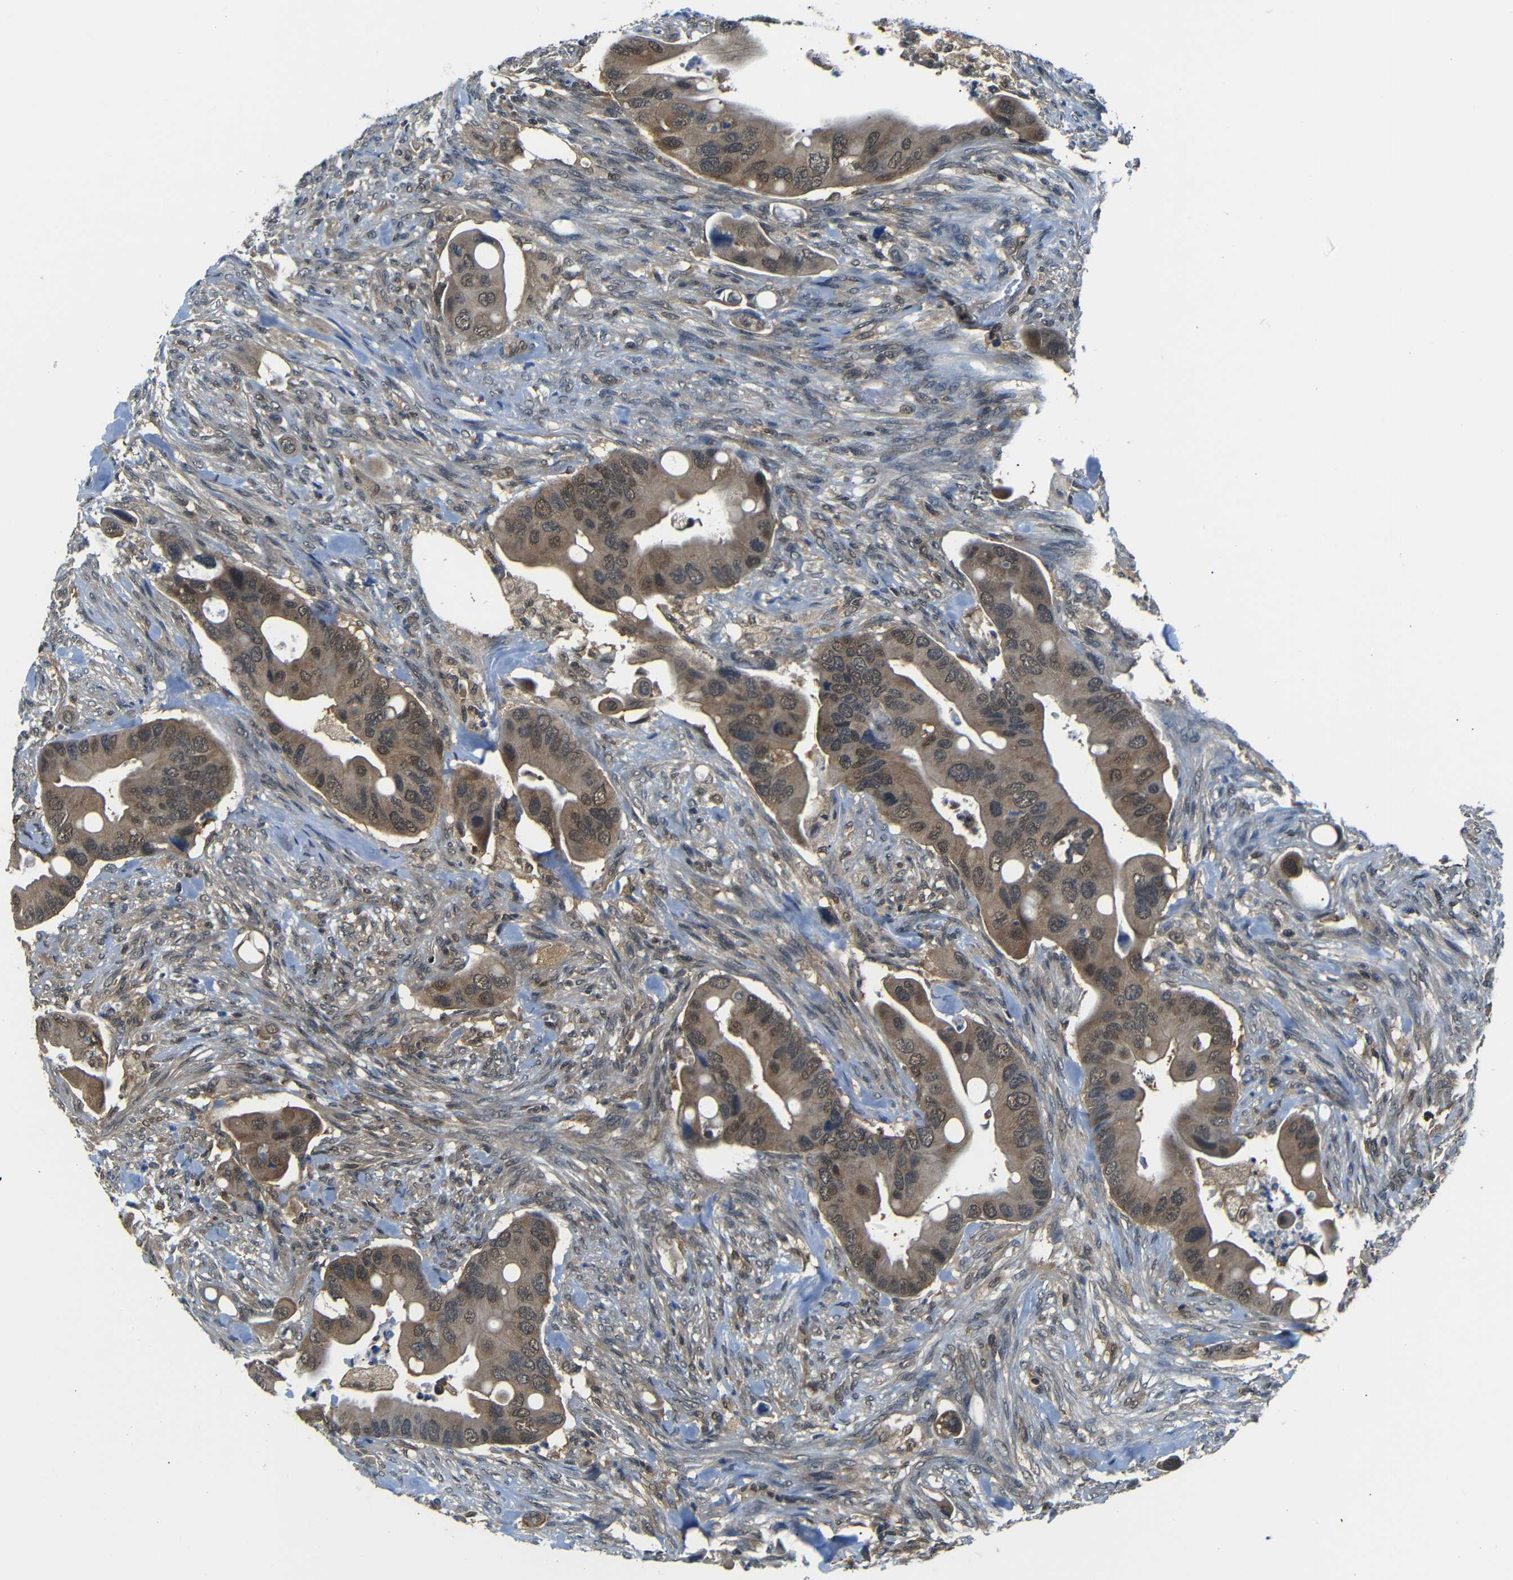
{"staining": {"intensity": "moderate", "quantity": ">75%", "location": "cytoplasmic/membranous,nuclear"}, "tissue": "colorectal cancer", "cell_type": "Tumor cells", "image_type": "cancer", "snomed": [{"axis": "morphology", "description": "Adenocarcinoma, NOS"}, {"axis": "topography", "description": "Rectum"}], "caption": "Immunohistochemistry histopathology image of neoplastic tissue: adenocarcinoma (colorectal) stained using immunohistochemistry (IHC) exhibits medium levels of moderate protein expression localized specifically in the cytoplasmic/membranous and nuclear of tumor cells, appearing as a cytoplasmic/membranous and nuclear brown color.", "gene": "UBXN1", "patient": {"sex": "female", "age": 57}}